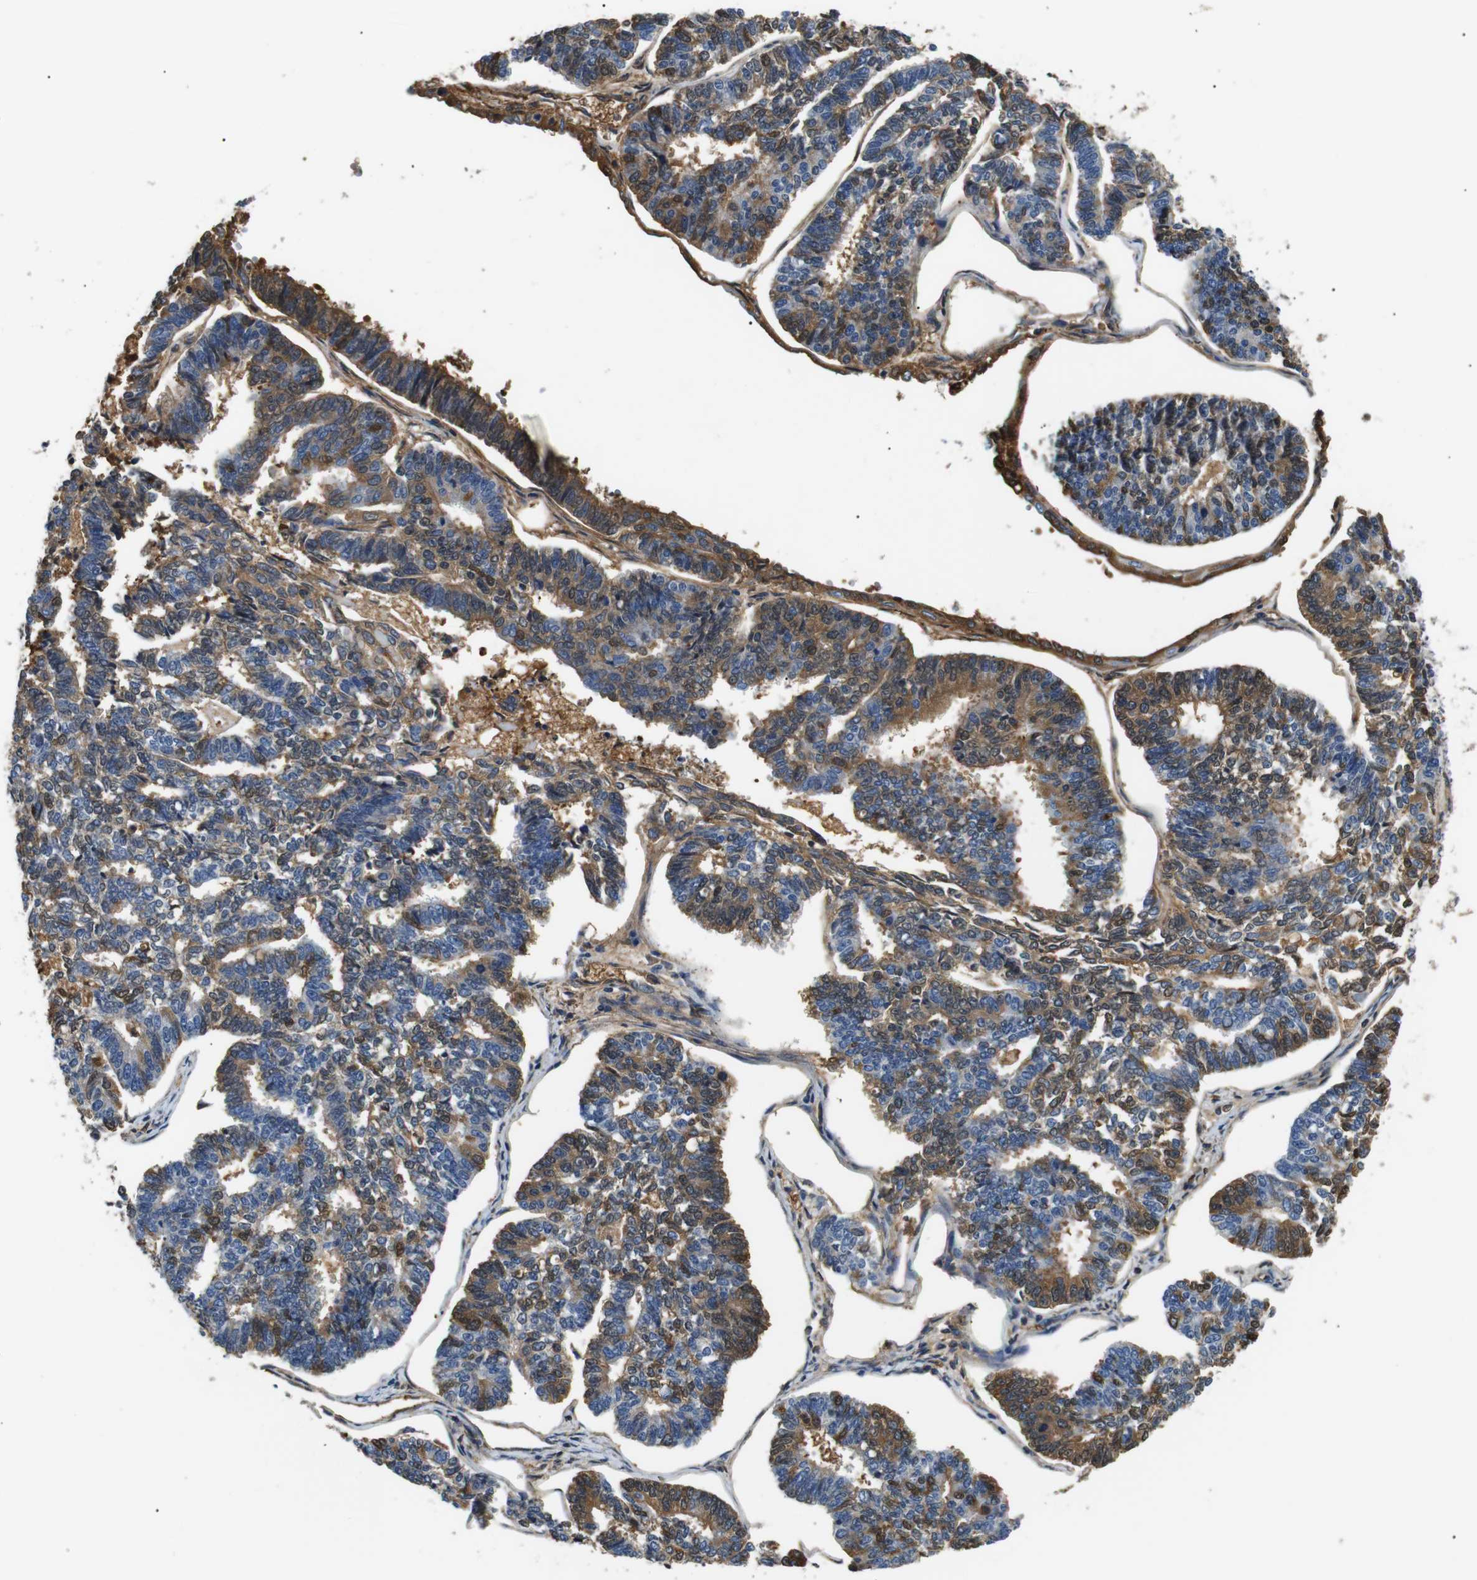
{"staining": {"intensity": "weak", "quantity": "25%-75%", "location": "cytoplasmic/membranous"}, "tissue": "endometrial cancer", "cell_type": "Tumor cells", "image_type": "cancer", "snomed": [{"axis": "morphology", "description": "Adenocarcinoma, NOS"}, {"axis": "topography", "description": "Endometrium"}], "caption": "Immunohistochemistry (IHC) staining of endometrial cancer (adenocarcinoma), which demonstrates low levels of weak cytoplasmic/membranous expression in approximately 25%-75% of tumor cells indicating weak cytoplasmic/membranous protein staining. The staining was performed using DAB (3,3'-diaminobenzidine) (brown) for protein detection and nuclei were counterstained in hematoxylin (blue).", "gene": "LHCGR", "patient": {"sex": "female", "age": 70}}